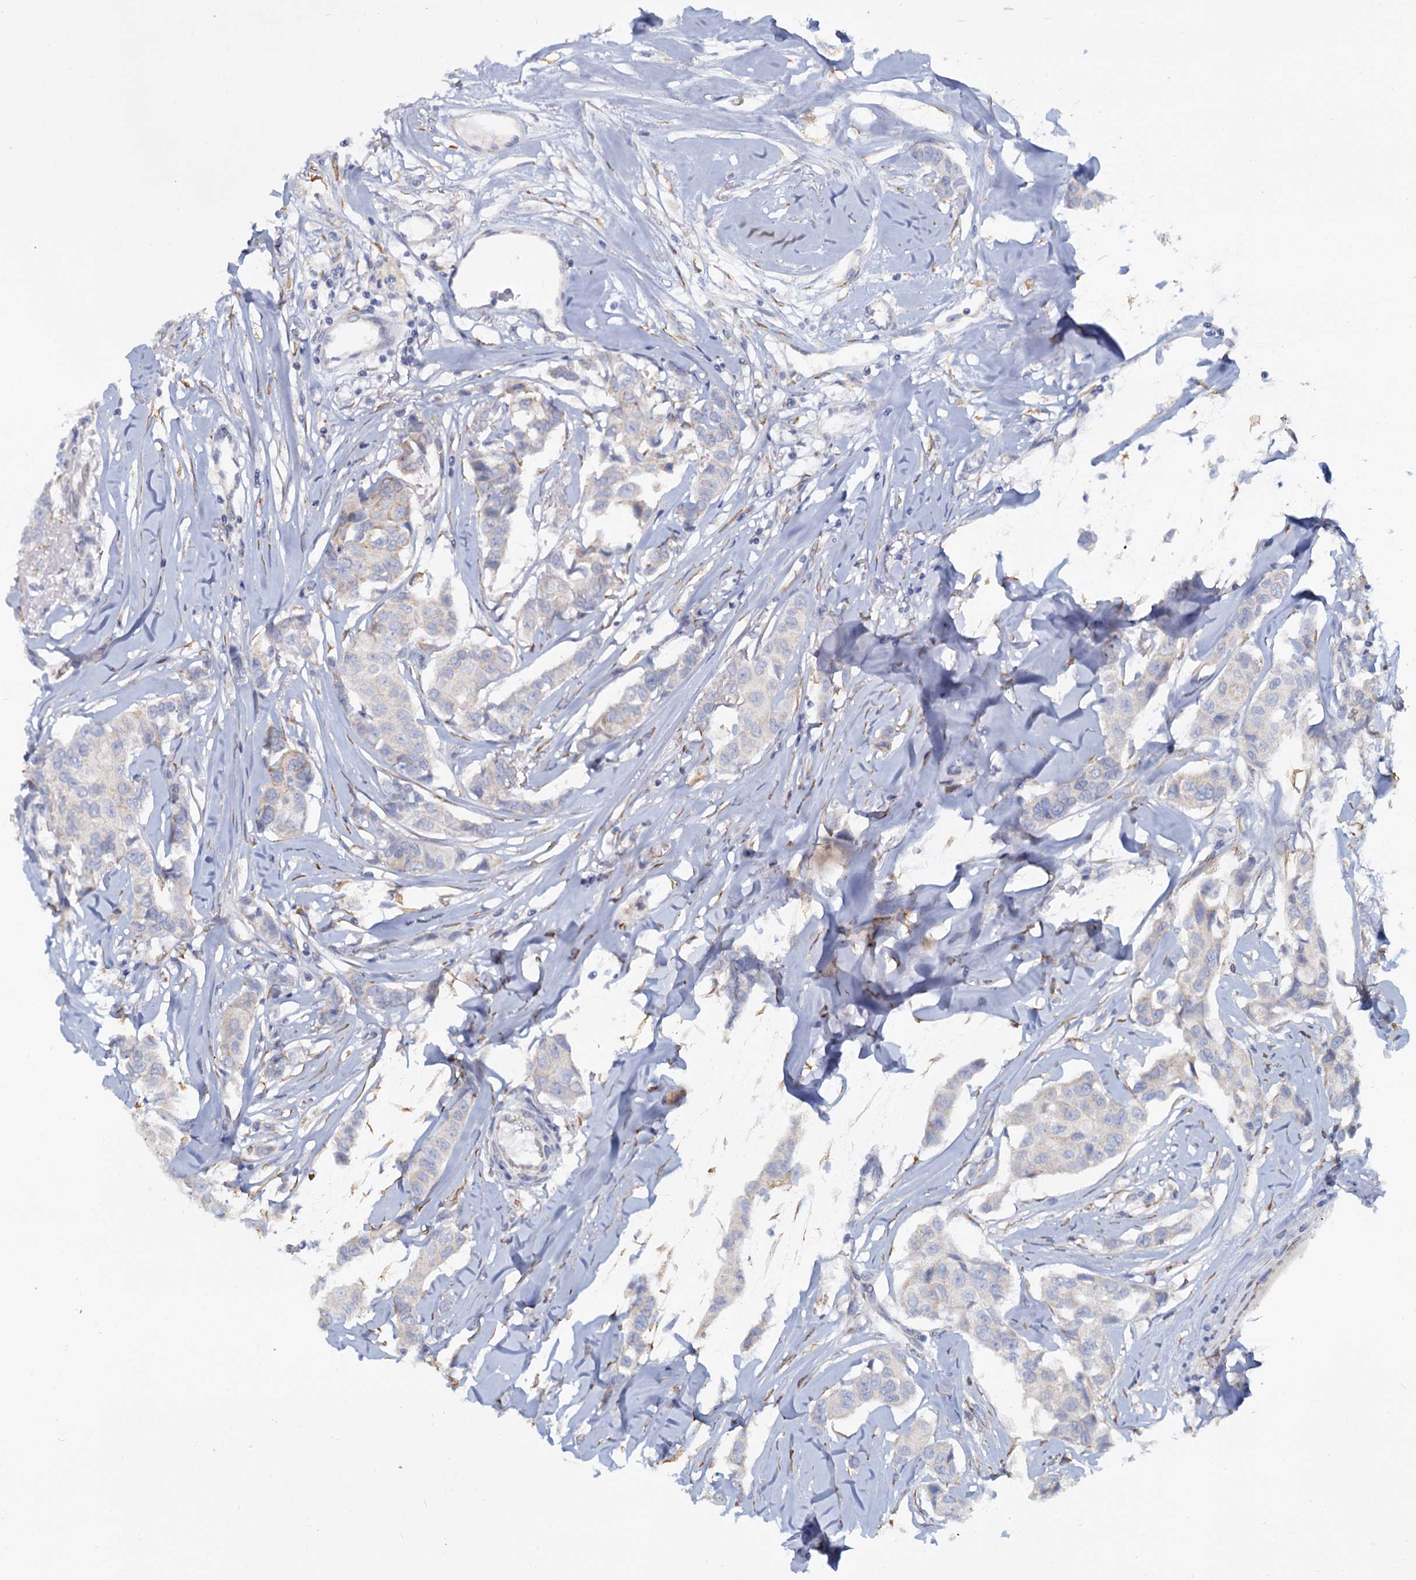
{"staining": {"intensity": "negative", "quantity": "none", "location": "none"}, "tissue": "breast cancer", "cell_type": "Tumor cells", "image_type": "cancer", "snomed": [{"axis": "morphology", "description": "Duct carcinoma"}, {"axis": "topography", "description": "Breast"}], "caption": "High power microscopy photomicrograph of an immunohistochemistry micrograph of breast cancer, revealing no significant staining in tumor cells.", "gene": "LRRC51", "patient": {"sex": "female", "age": 80}}